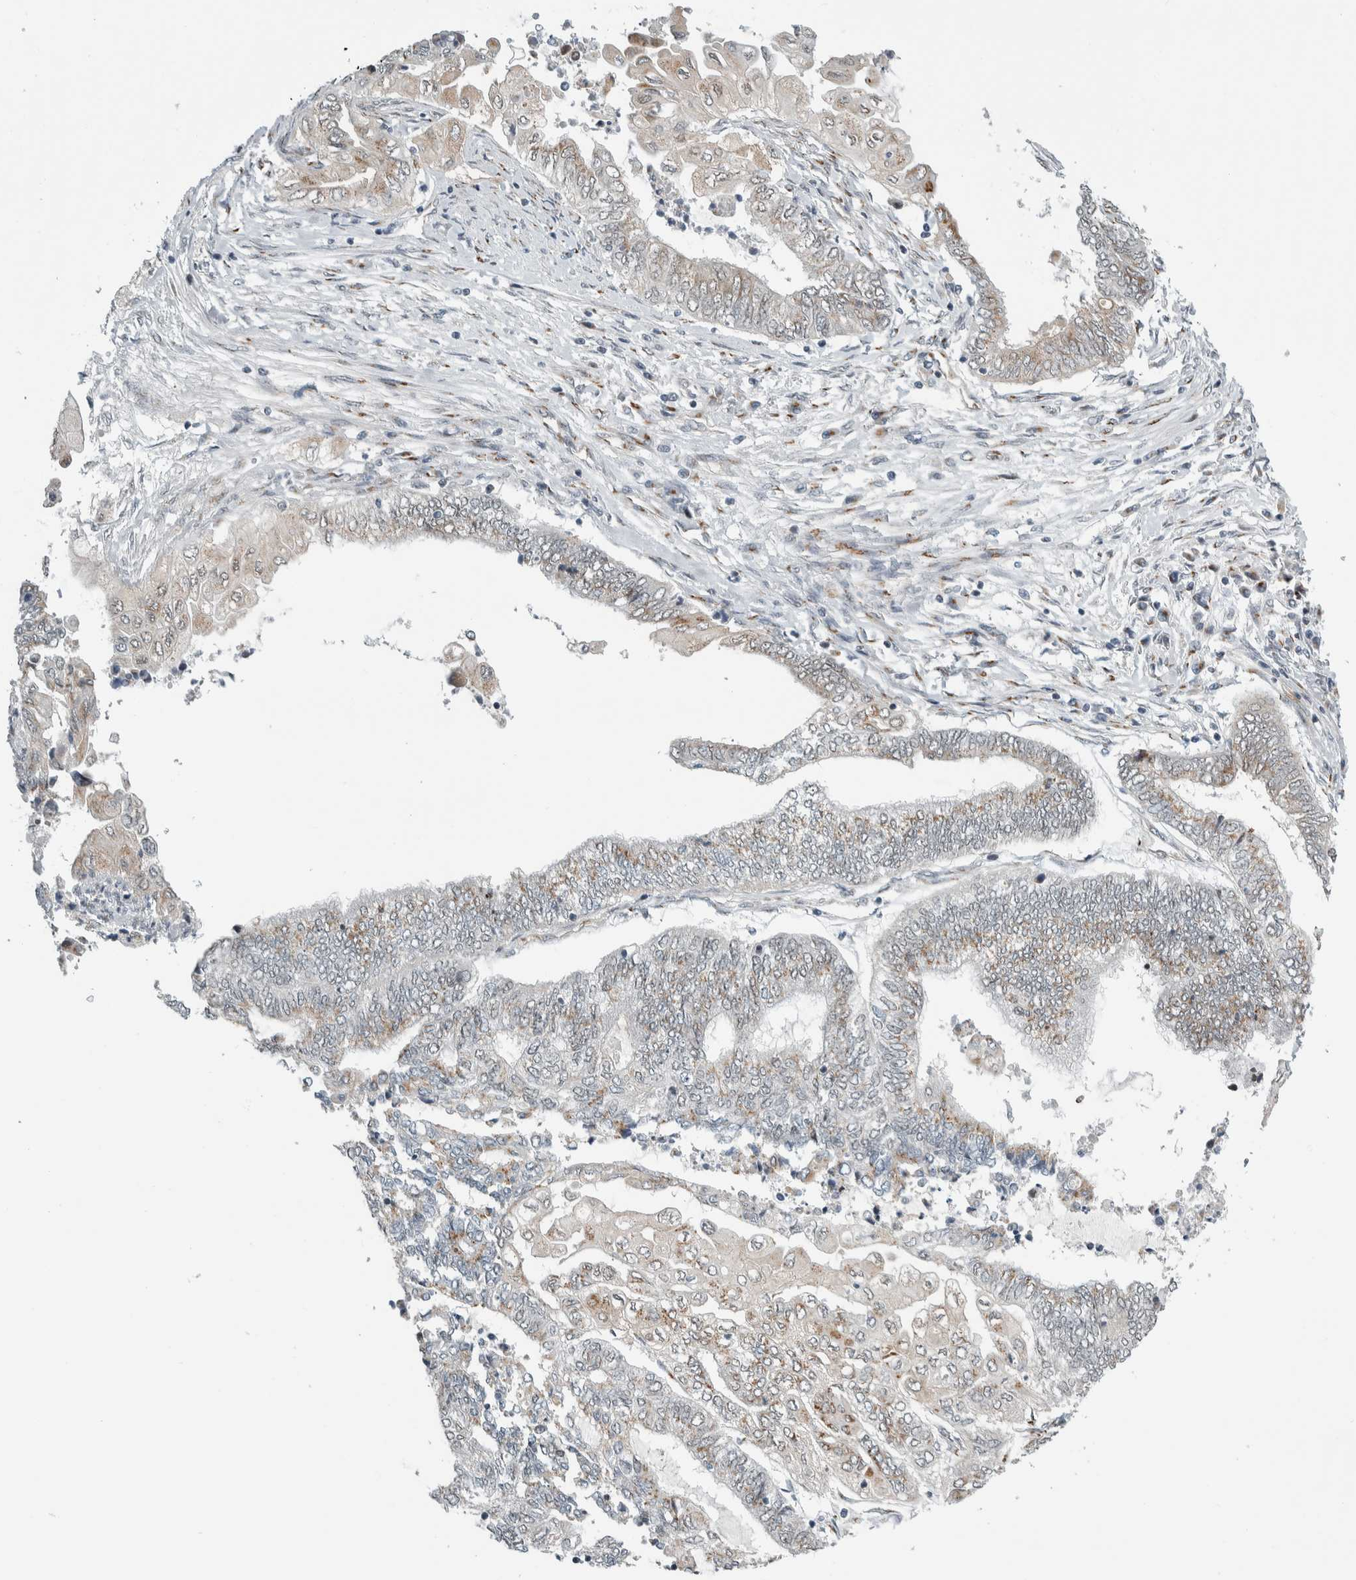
{"staining": {"intensity": "weak", "quantity": "<25%", "location": "cytoplasmic/membranous"}, "tissue": "endometrial cancer", "cell_type": "Tumor cells", "image_type": "cancer", "snomed": [{"axis": "morphology", "description": "Adenocarcinoma, NOS"}, {"axis": "topography", "description": "Uterus"}, {"axis": "topography", "description": "Endometrium"}], "caption": "Photomicrograph shows no significant protein staining in tumor cells of adenocarcinoma (endometrial). The staining was performed using DAB to visualize the protein expression in brown, while the nuclei were stained in blue with hematoxylin (Magnification: 20x).", "gene": "ZMYND8", "patient": {"sex": "female", "age": 70}}